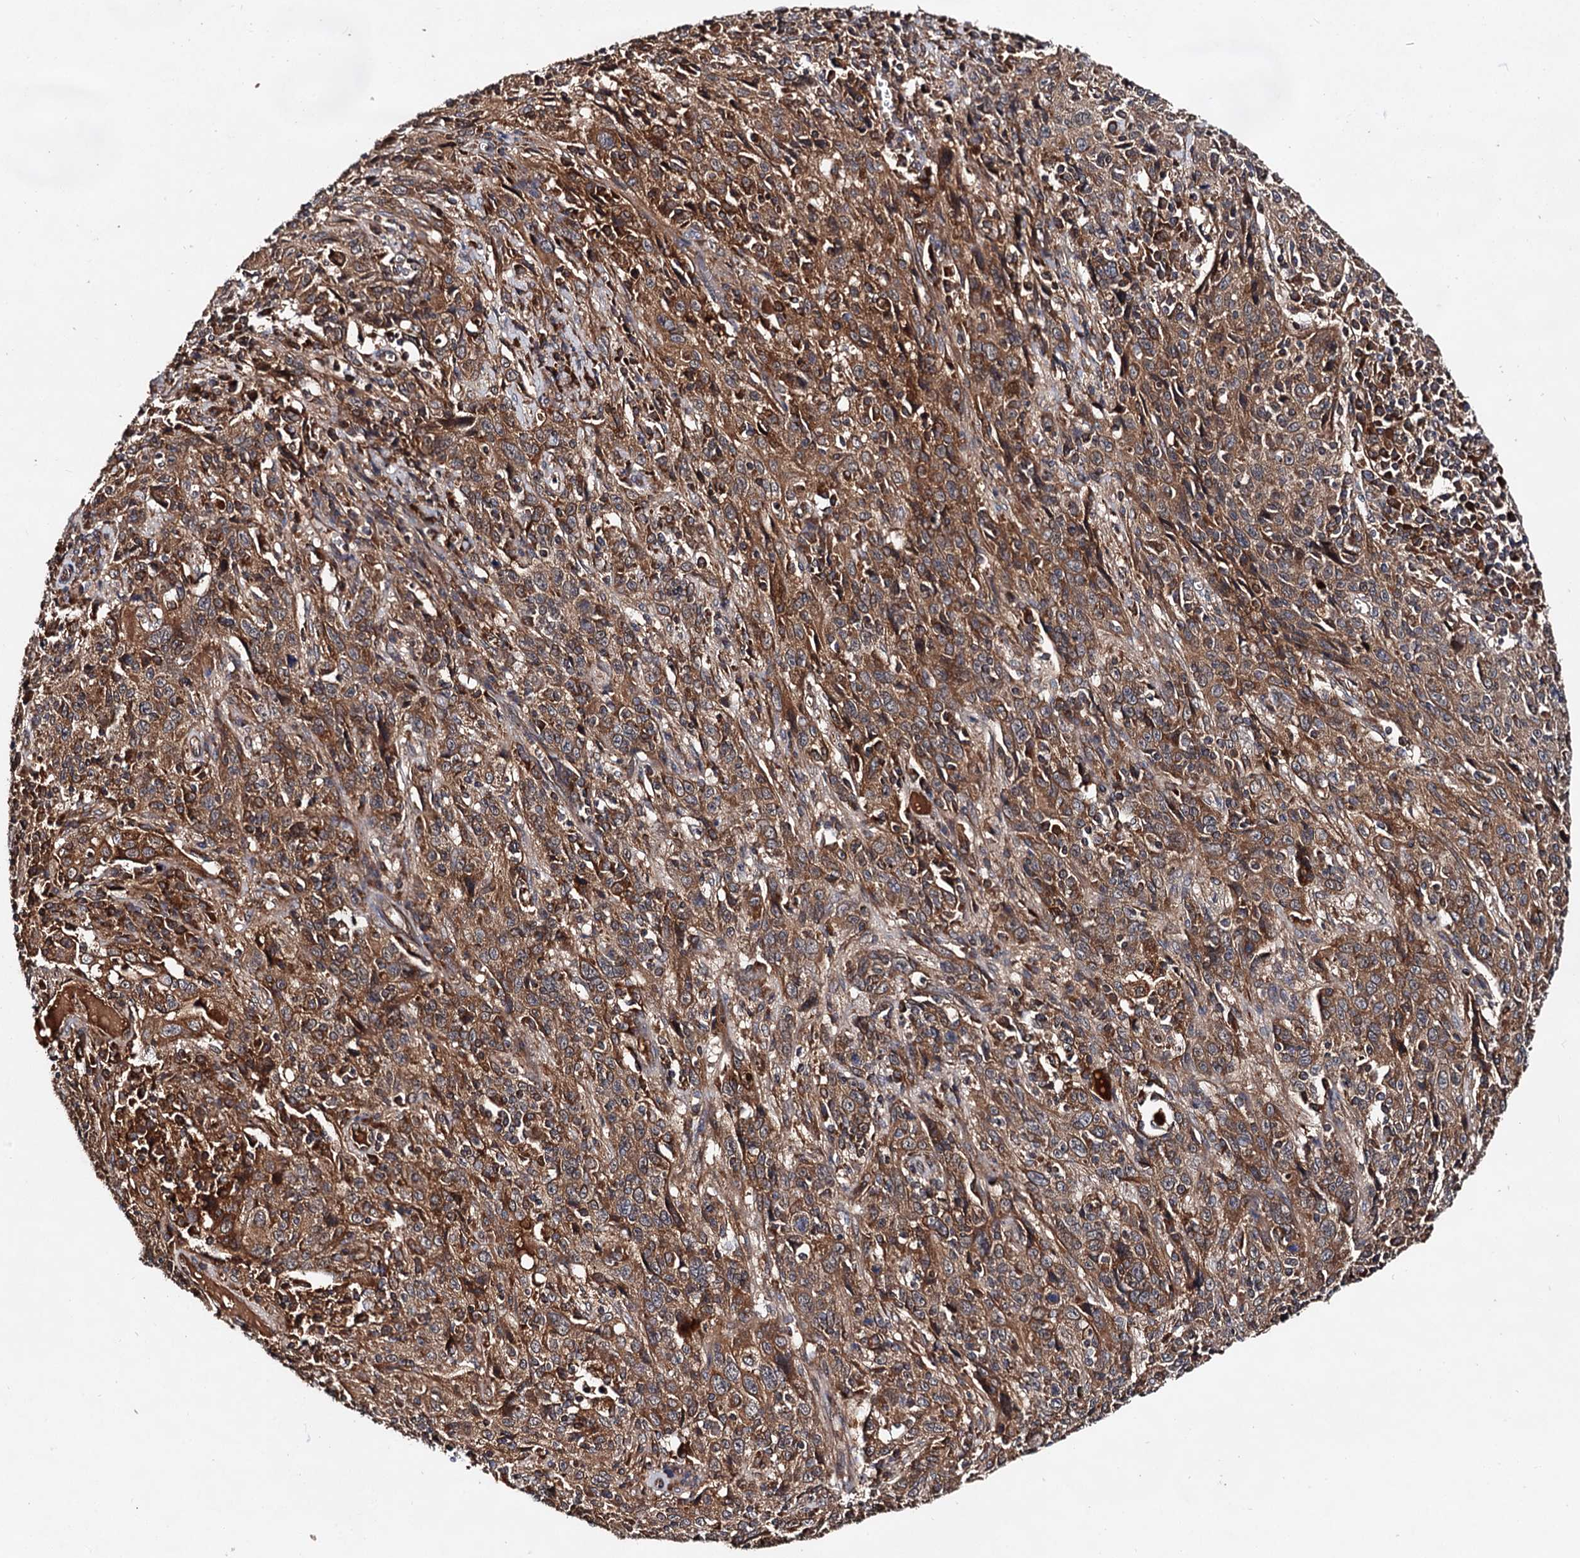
{"staining": {"intensity": "moderate", "quantity": ">75%", "location": "cytoplasmic/membranous"}, "tissue": "cervical cancer", "cell_type": "Tumor cells", "image_type": "cancer", "snomed": [{"axis": "morphology", "description": "Squamous cell carcinoma, NOS"}, {"axis": "topography", "description": "Cervix"}], "caption": "Immunohistochemistry photomicrograph of neoplastic tissue: human cervical squamous cell carcinoma stained using immunohistochemistry shows medium levels of moderate protein expression localized specifically in the cytoplasmic/membranous of tumor cells, appearing as a cytoplasmic/membranous brown color.", "gene": "TEX9", "patient": {"sex": "female", "age": 46}}